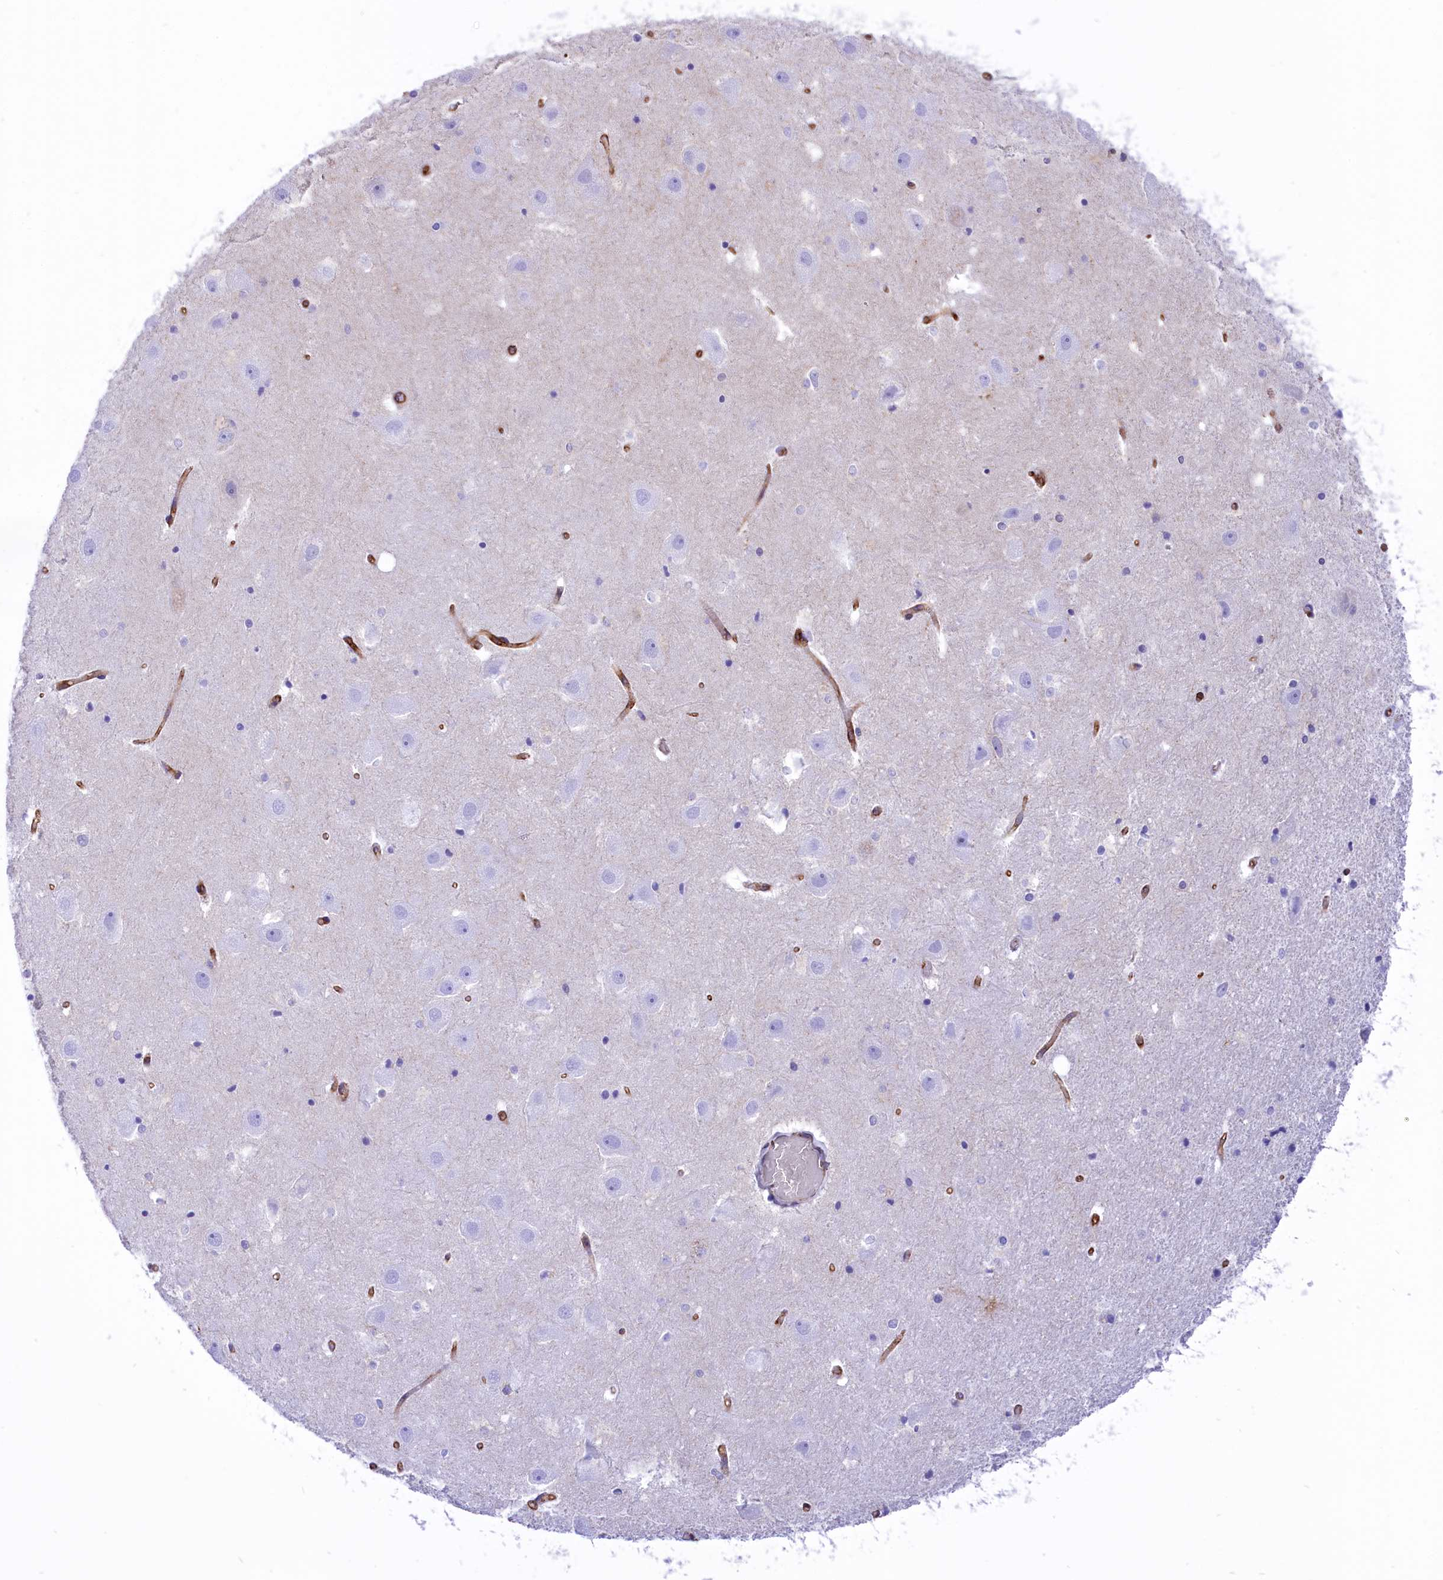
{"staining": {"intensity": "moderate", "quantity": "<25%", "location": "cytoplasmic/membranous"}, "tissue": "hippocampus", "cell_type": "Glial cells", "image_type": "normal", "snomed": [{"axis": "morphology", "description": "Normal tissue, NOS"}, {"axis": "topography", "description": "Hippocampus"}], "caption": "Immunohistochemical staining of normal hippocampus displays low levels of moderate cytoplasmic/membranous expression in about <25% of glial cells.", "gene": "SEPTIN9", "patient": {"sex": "female", "age": 52}}